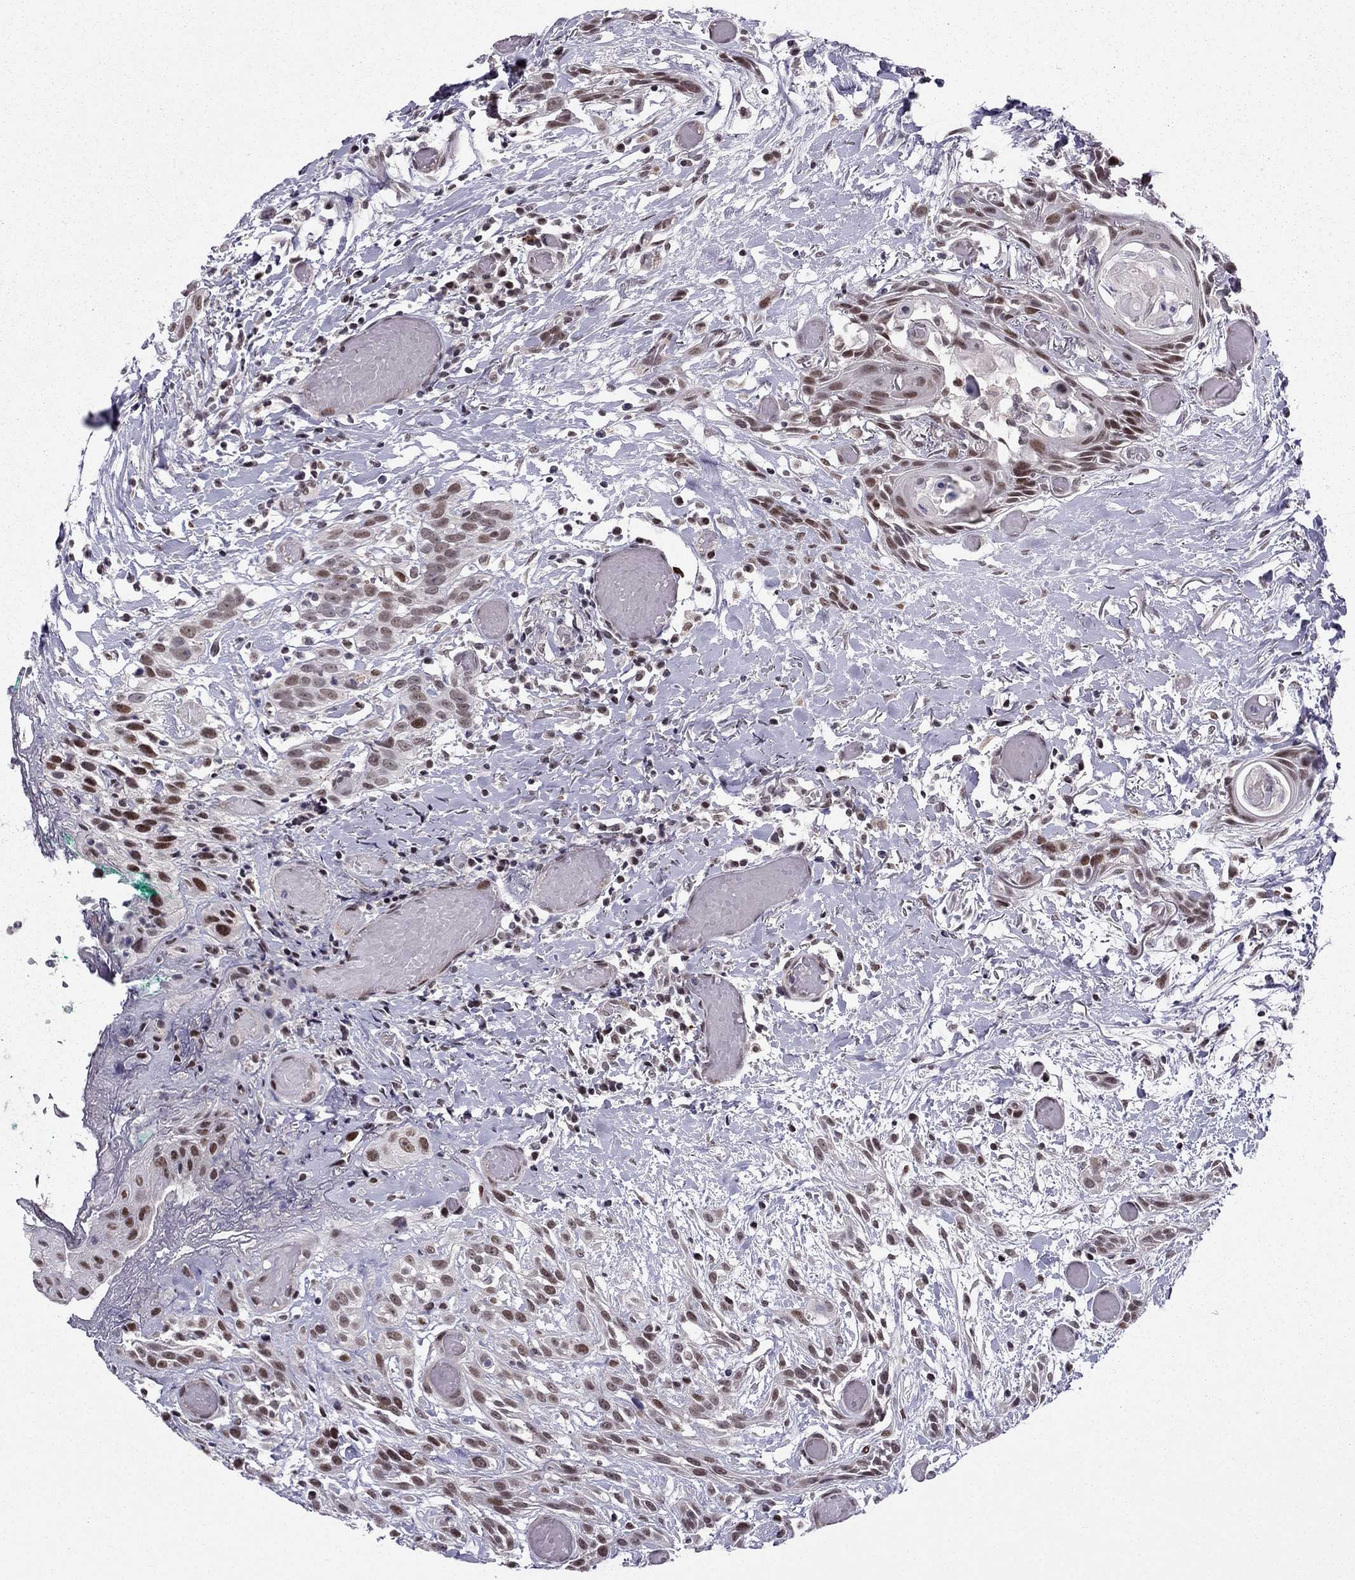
{"staining": {"intensity": "weak", "quantity": "25%-75%", "location": "nuclear"}, "tissue": "head and neck cancer", "cell_type": "Tumor cells", "image_type": "cancer", "snomed": [{"axis": "morphology", "description": "Normal tissue, NOS"}, {"axis": "morphology", "description": "Squamous cell carcinoma, NOS"}, {"axis": "topography", "description": "Oral tissue"}, {"axis": "topography", "description": "Salivary gland"}, {"axis": "topography", "description": "Head-Neck"}], "caption": "A brown stain shows weak nuclear positivity of a protein in head and neck cancer (squamous cell carcinoma) tumor cells.", "gene": "RPRD2", "patient": {"sex": "female", "age": 62}}